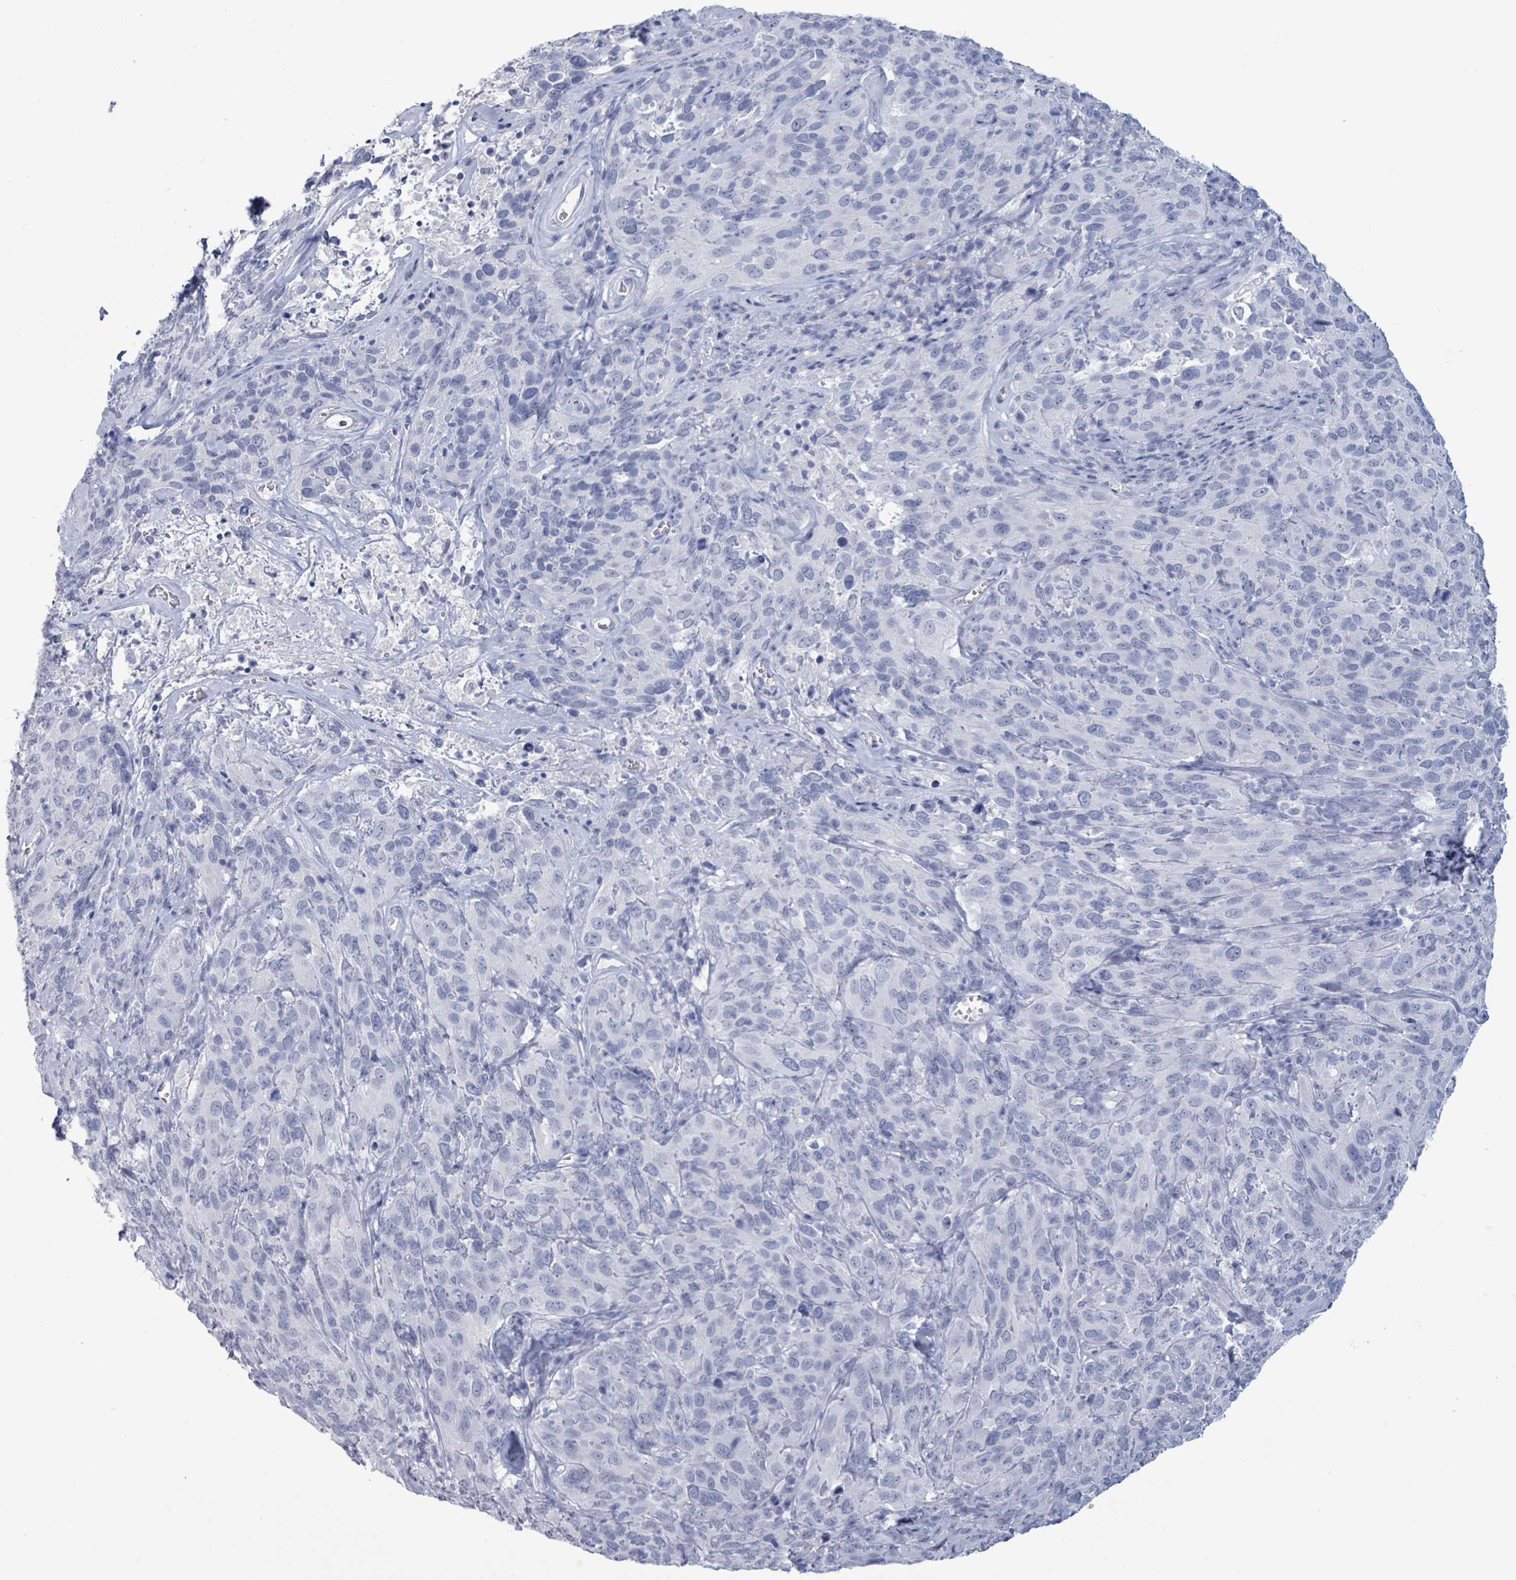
{"staining": {"intensity": "negative", "quantity": "none", "location": "none"}, "tissue": "cervical cancer", "cell_type": "Tumor cells", "image_type": "cancer", "snomed": [{"axis": "morphology", "description": "Squamous cell carcinoma, NOS"}, {"axis": "topography", "description": "Cervix"}], "caption": "IHC of cervical cancer displays no expression in tumor cells.", "gene": "NKX2-1", "patient": {"sex": "female", "age": 51}}